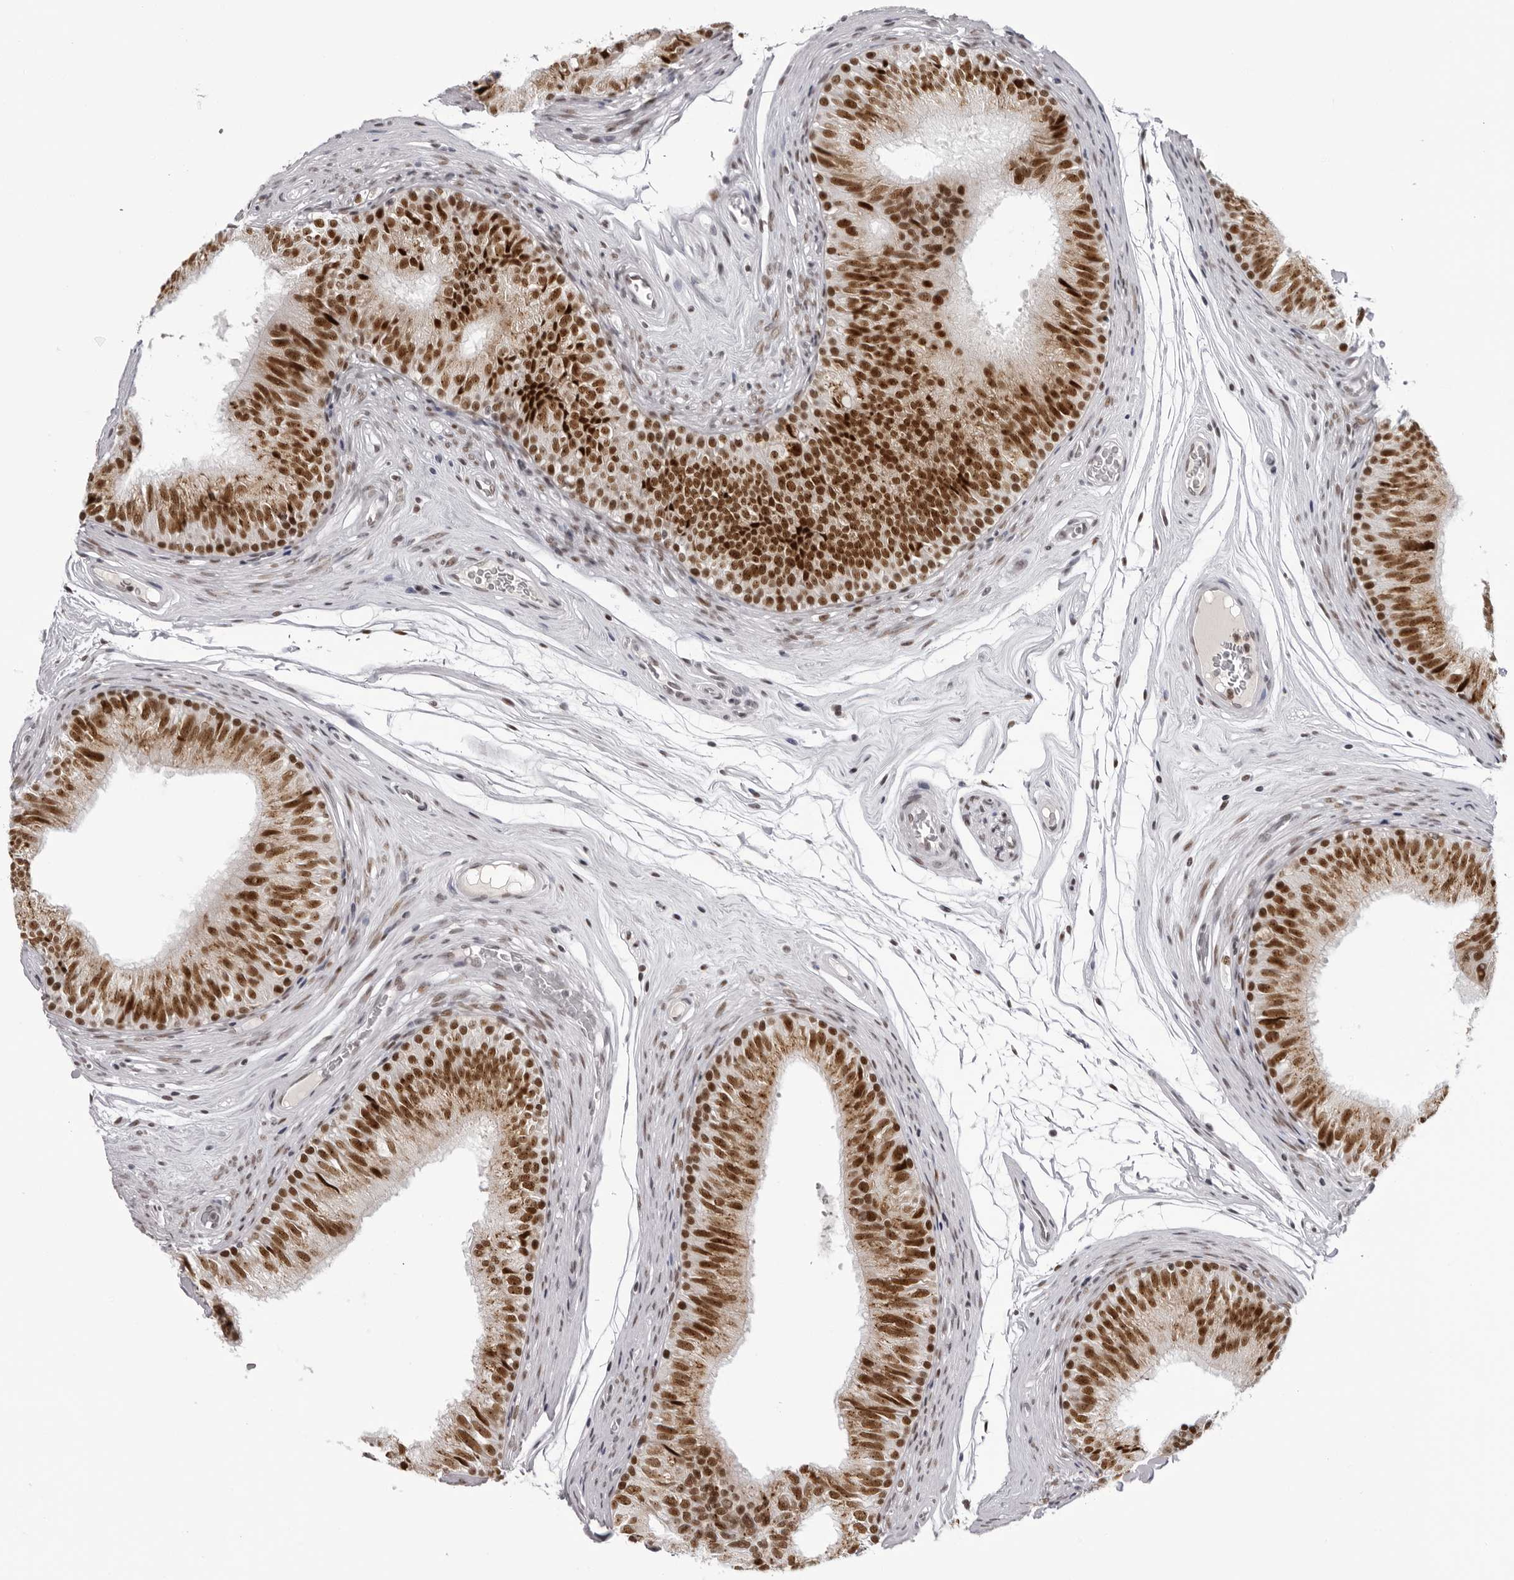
{"staining": {"intensity": "strong", "quantity": ">75%", "location": "nuclear"}, "tissue": "epididymis", "cell_type": "Glandular cells", "image_type": "normal", "snomed": [{"axis": "morphology", "description": "Normal tissue, NOS"}, {"axis": "topography", "description": "Epididymis"}], "caption": "An immunohistochemistry histopathology image of benign tissue is shown. Protein staining in brown highlights strong nuclear positivity in epididymis within glandular cells. (DAB (3,3'-diaminobenzidine) IHC, brown staining for protein, blue staining for nuclei).", "gene": "HEXIM2", "patient": {"sex": "male", "age": 36}}